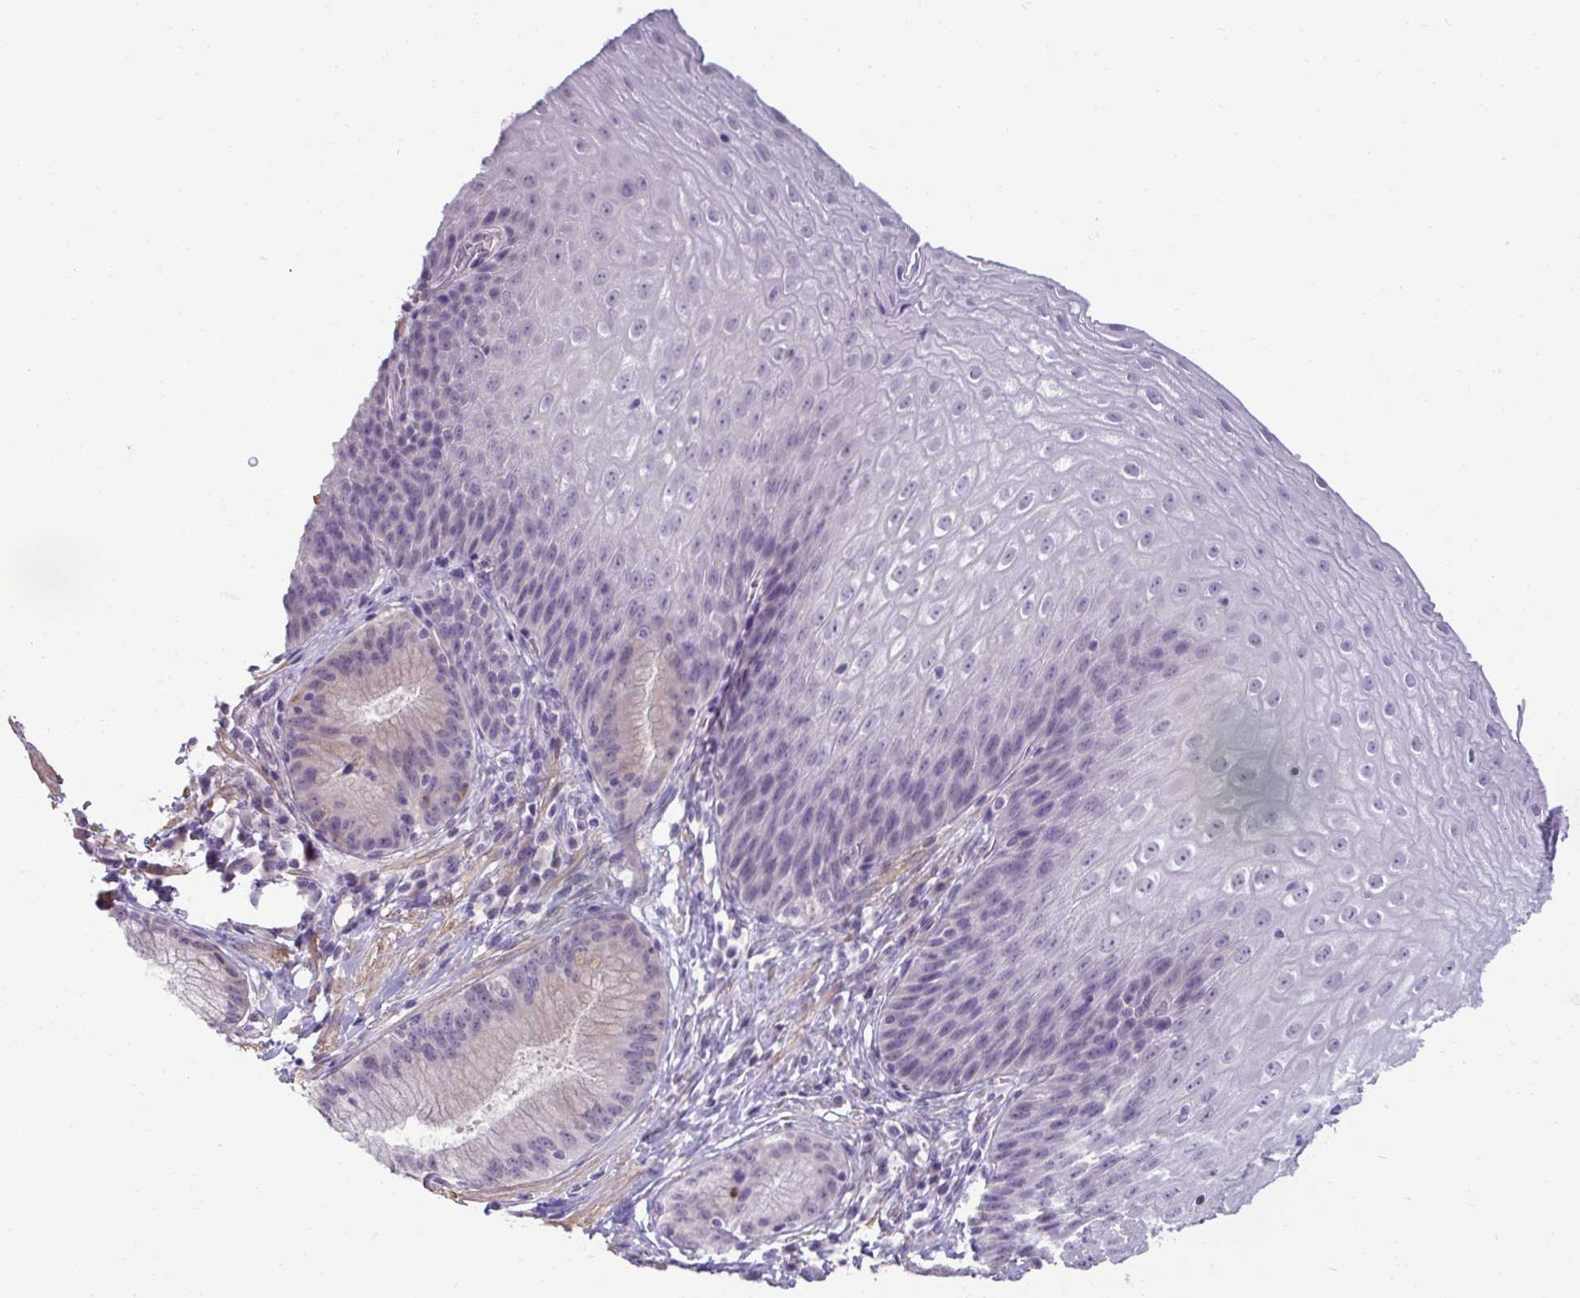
{"staining": {"intensity": "negative", "quantity": "none", "location": "none"}, "tissue": "esophagus", "cell_type": "Squamous epithelial cells", "image_type": "normal", "snomed": [{"axis": "morphology", "description": "Normal tissue, NOS"}, {"axis": "topography", "description": "Esophagus"}], "caption": "Protein analysis of normal esophagus displays no significant positivity in squamous epithelial cells.", "gene": "SLC30A3", "patient": {"sex": "female", "age": 61}}